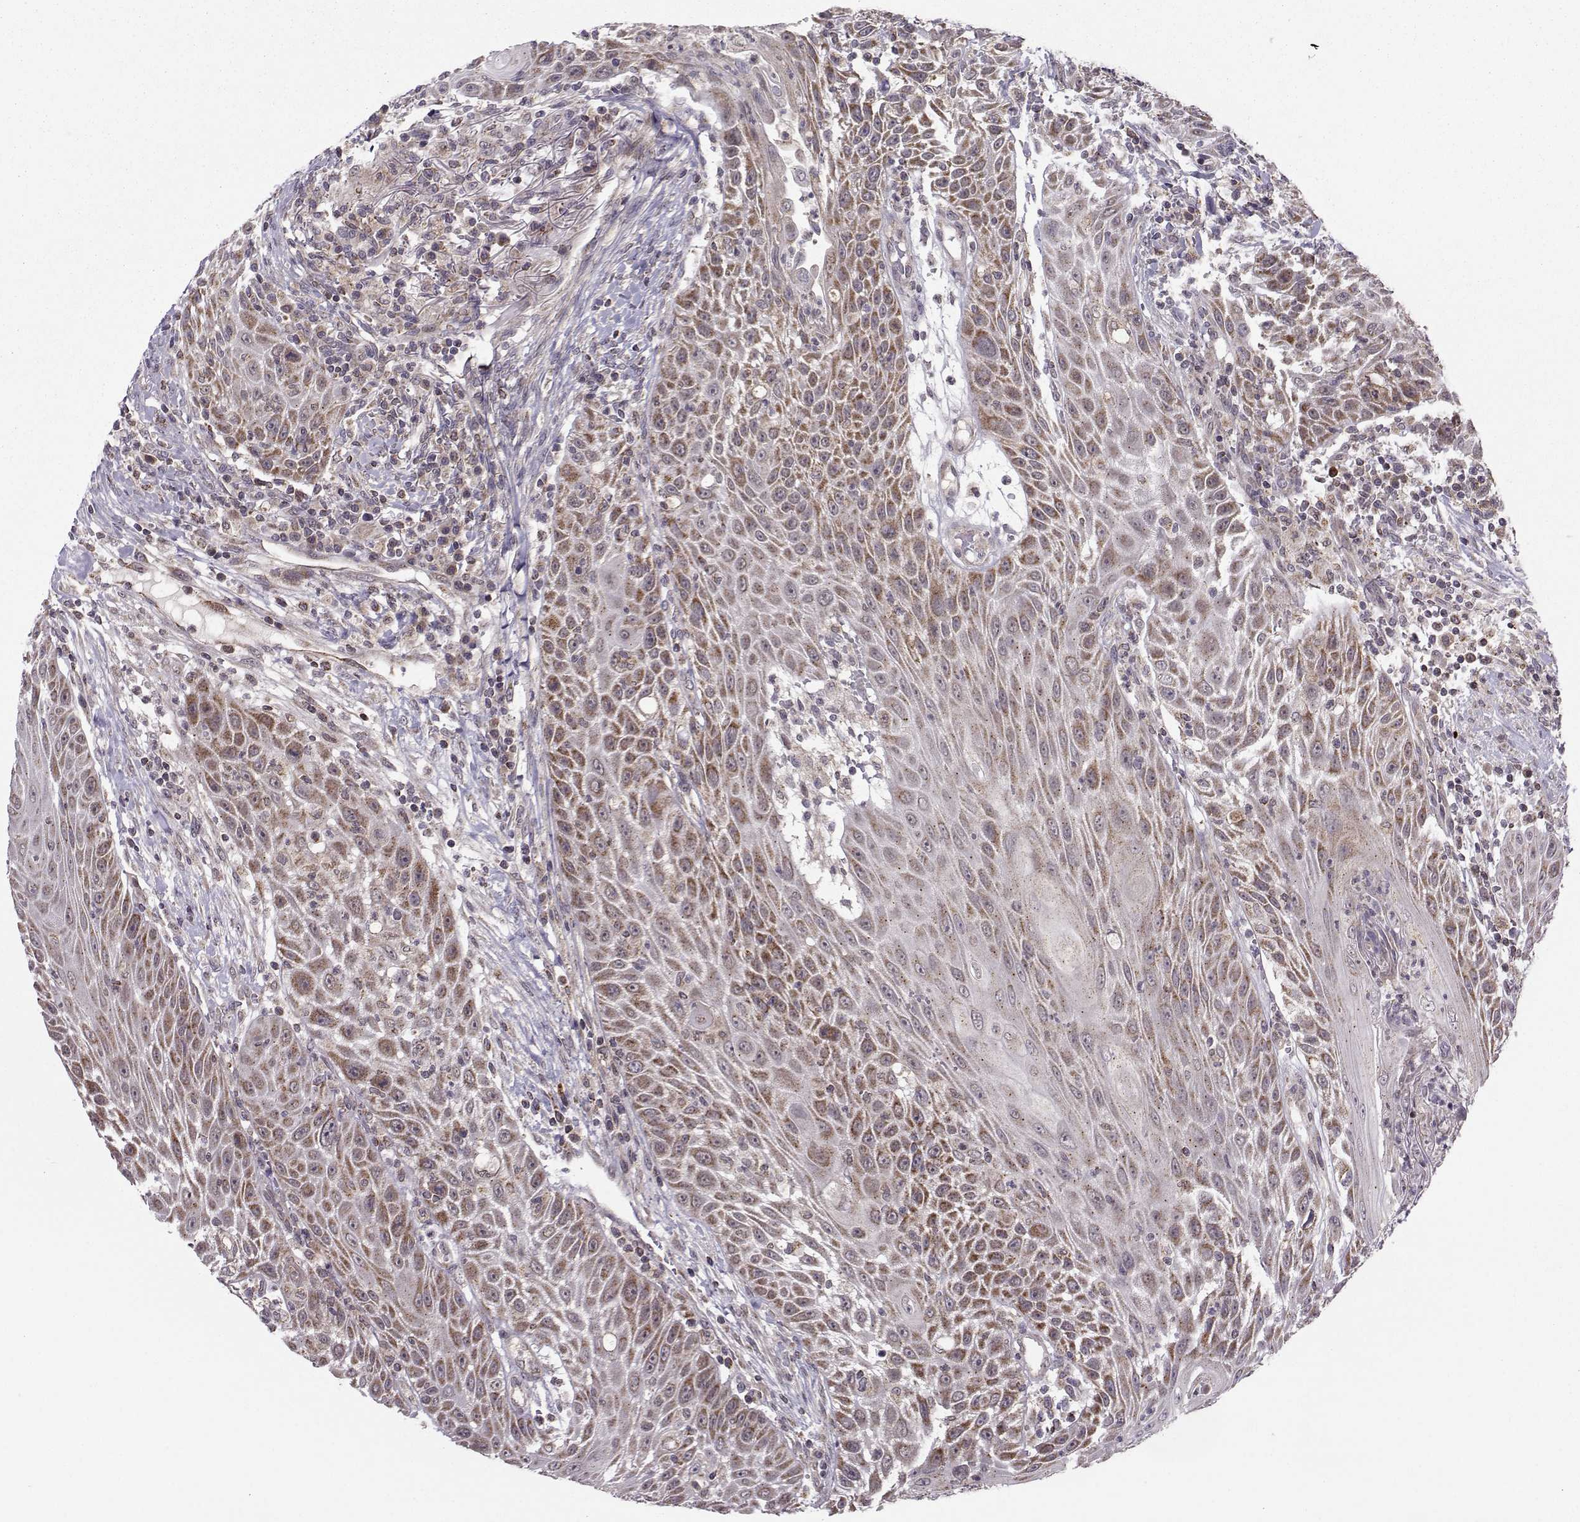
{"staining": {"intensity": "moderate", "quantity": "25%-75%", "location": "cytoplasmic/membranous"}, "tissue": "head and neck cancer", "cell_type": "Tumor cells", "image_type": "cancer", "snomed": [{"axis": "morphology", "description": "Squamous cell carcinoma, NOS"}, {"axis": "topography", "description": "Head-Neck"}], "caption": "Protein expression analysis of head and neck cancer (squamous cell carcinoma) shows moderate cytoplasmic/membranous expression in about 25%-75% of tumor cells.", "gene": "NECAB3", "patient": {"sex": "male", "age": 69}}